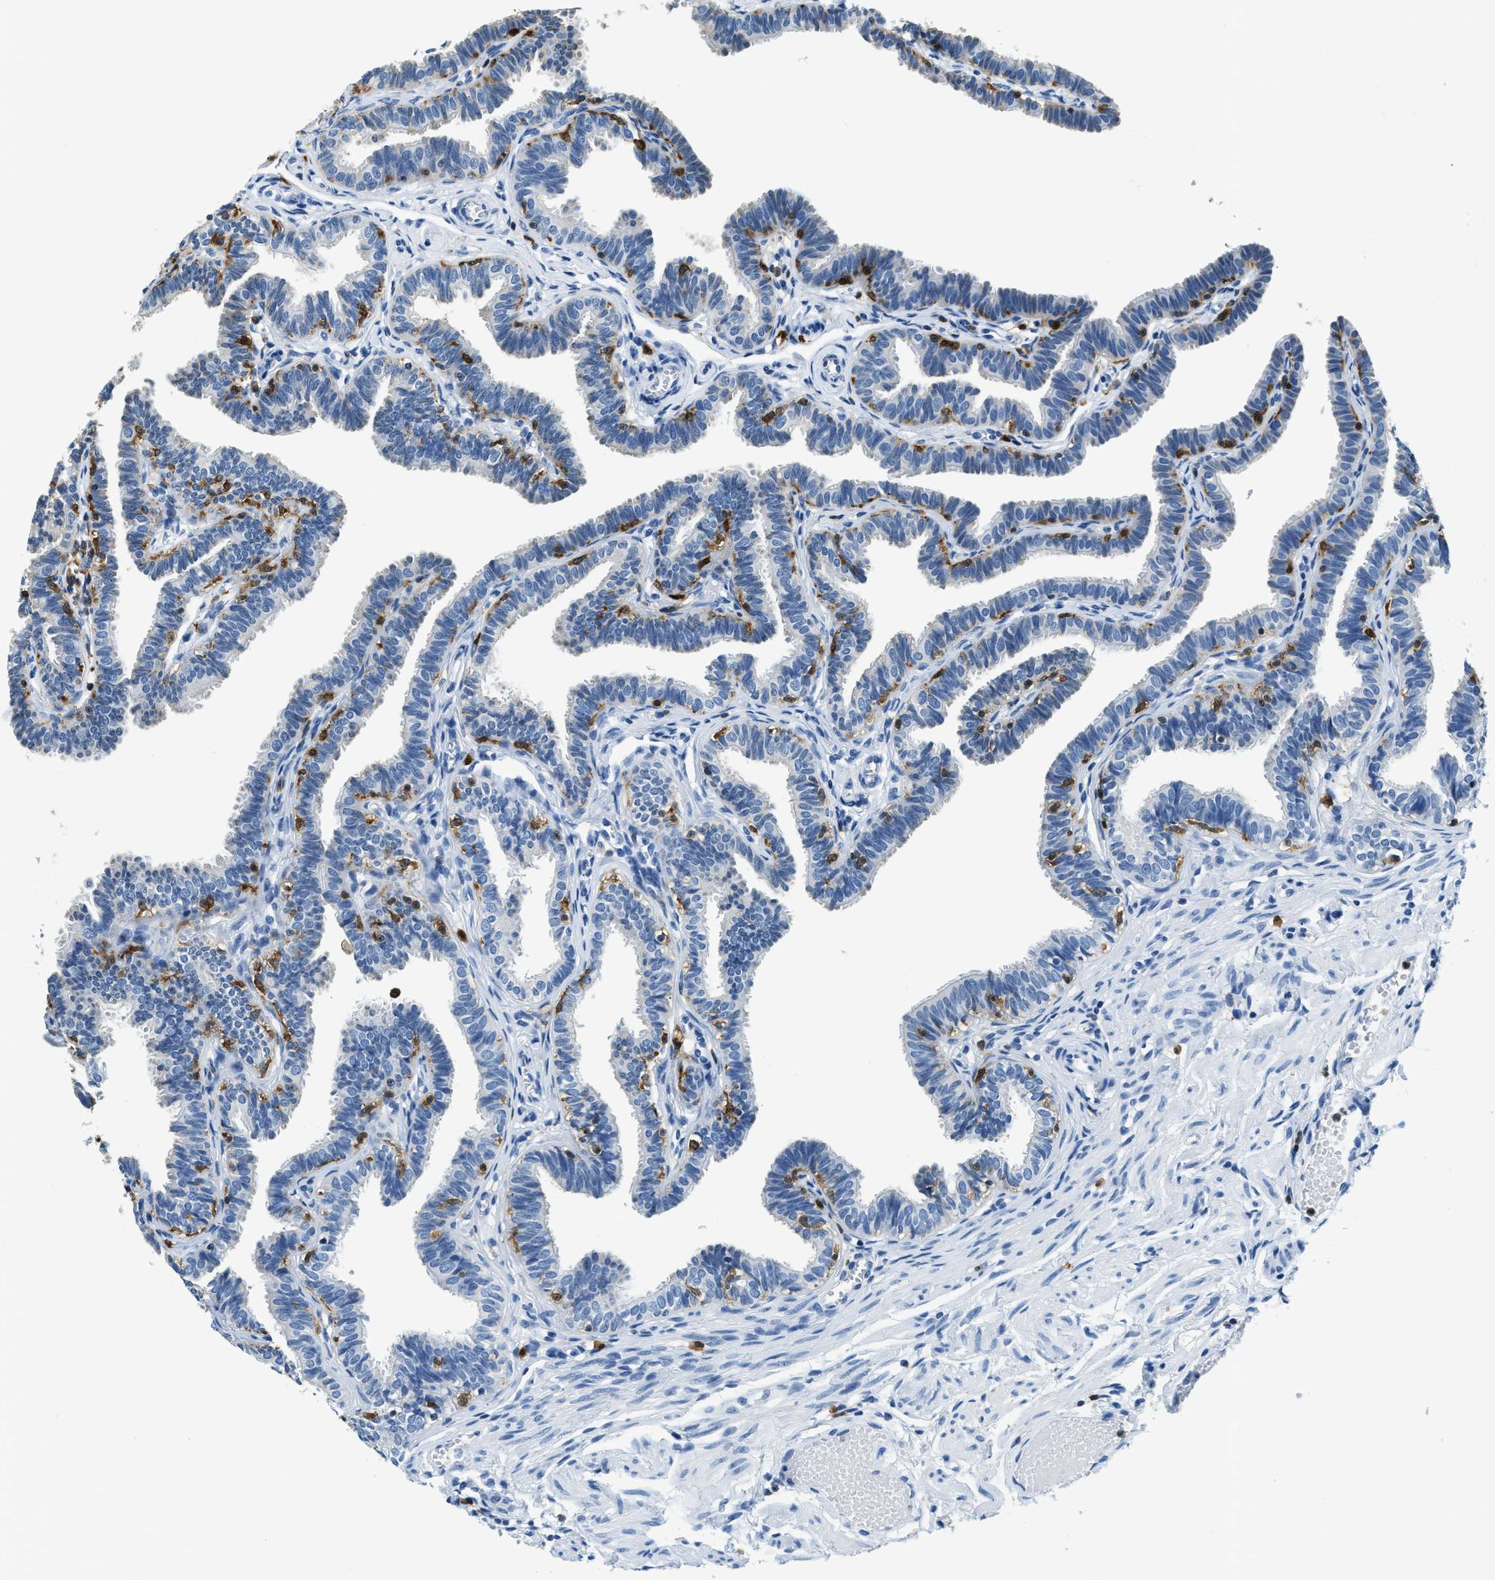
{"staining": {"intensity": "negative", "quantity": "none", "location": "none"}, "tissue": "fallopian tube", "cell_type": "Glandular cells", "image_type": "normal", "snomed": [{"axis": "morphology", "description": "Normal tissue, NOS"}, {"axis": "topography", "description": "Fallopian tube"}, {"axis": "topography", "description": "Ovary"}], "caption": "An image of fallopian tube stained for a protein reveals no brown staining in glandular cells.", "gene": "CAPG", "patient": {"sex": "female", "age": 23}}